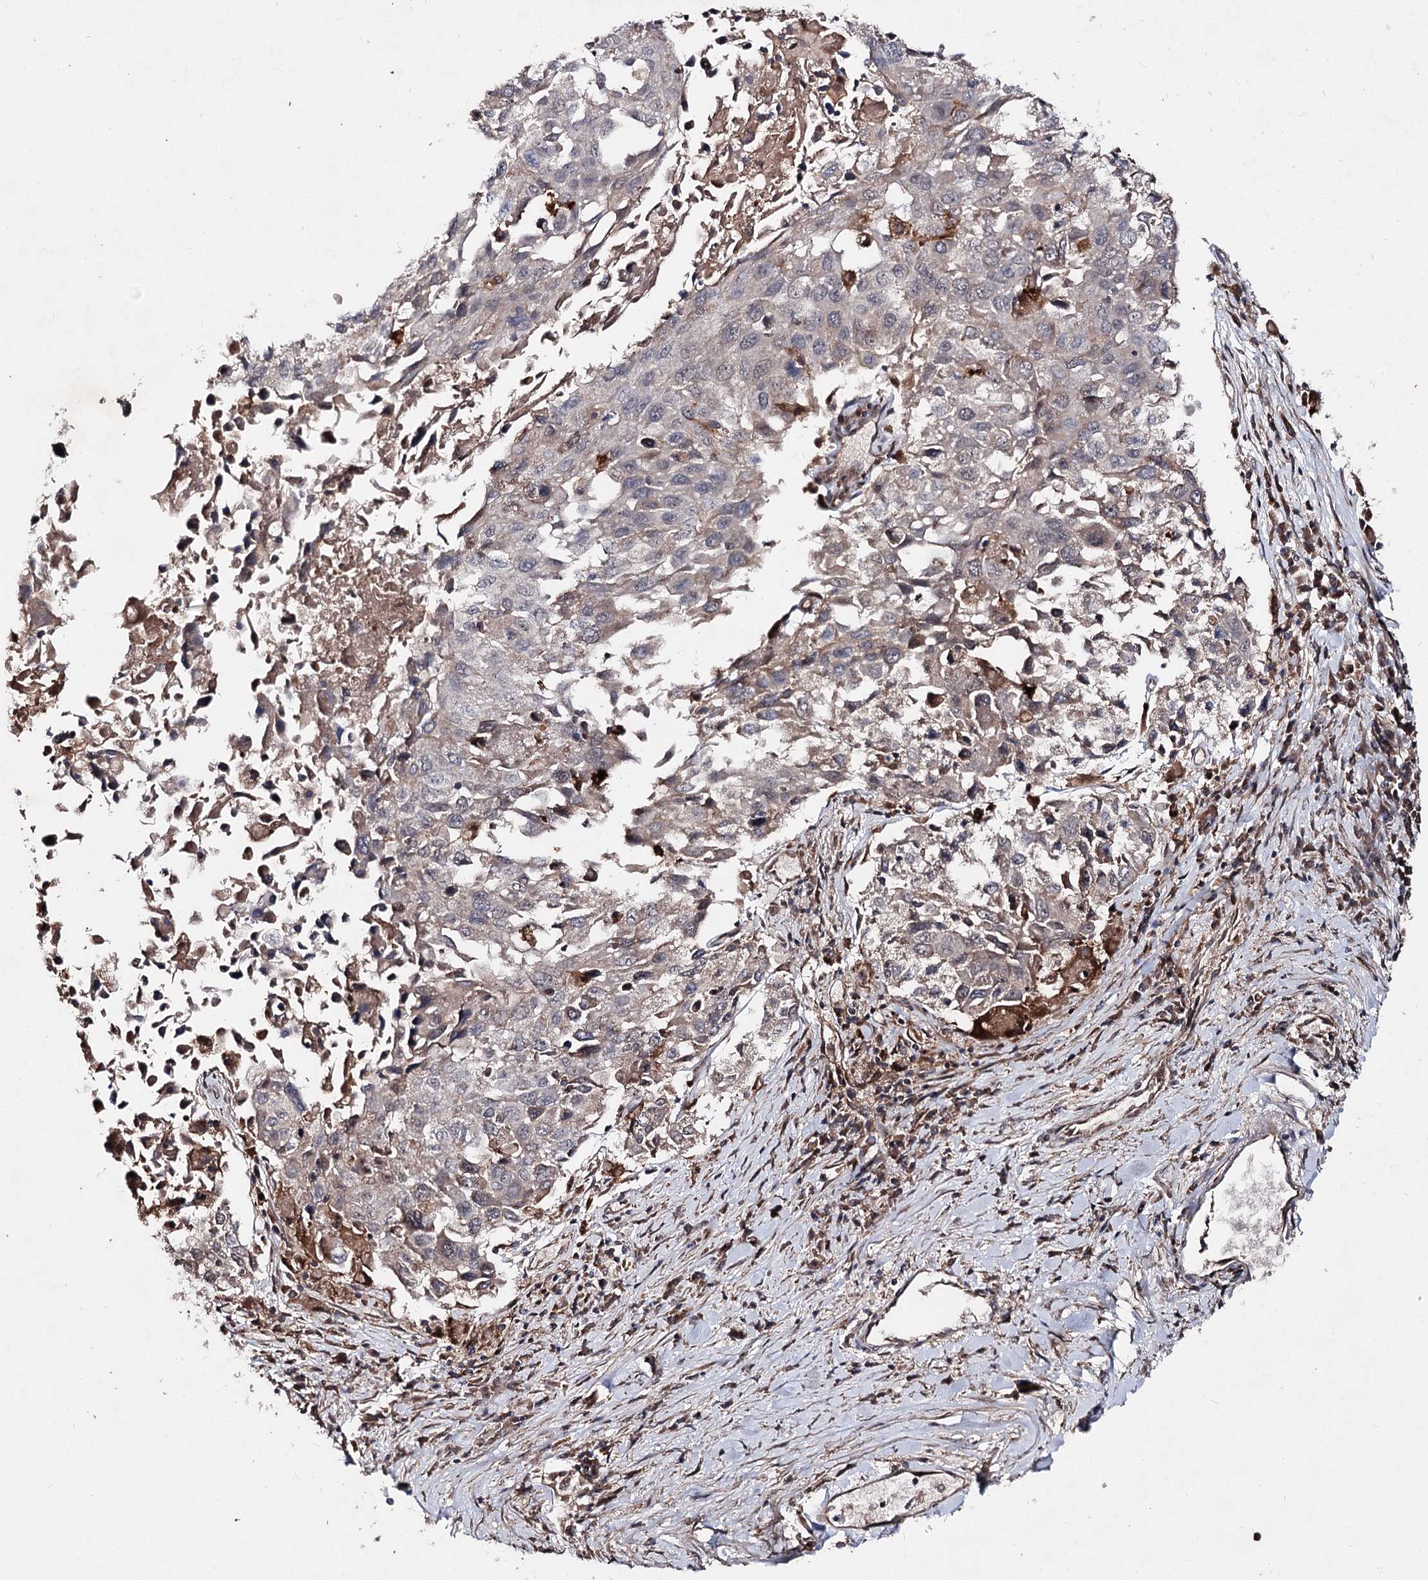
{"staining": {"intensity": "weak", "quantity": "<25%", "location": "cytoplasmic/membranous"}, "tissue": "lung cancer", "cell_type": "Tumor cells", "image_type": "cancer", "snomed": [{"axis": "morphology", "description": "Squamous cell carcinoma, NOS"}, {"axis": "topography", "description": "Lung"}], "caption": "Human lung cancer (squamous cell carcinoma) stained for a protein using immunohistochemistry (IHC) demonstrates no positivity in tumor cells.", "gene": "MINDY3", "patient": {"sex": "male", "age": 65}}